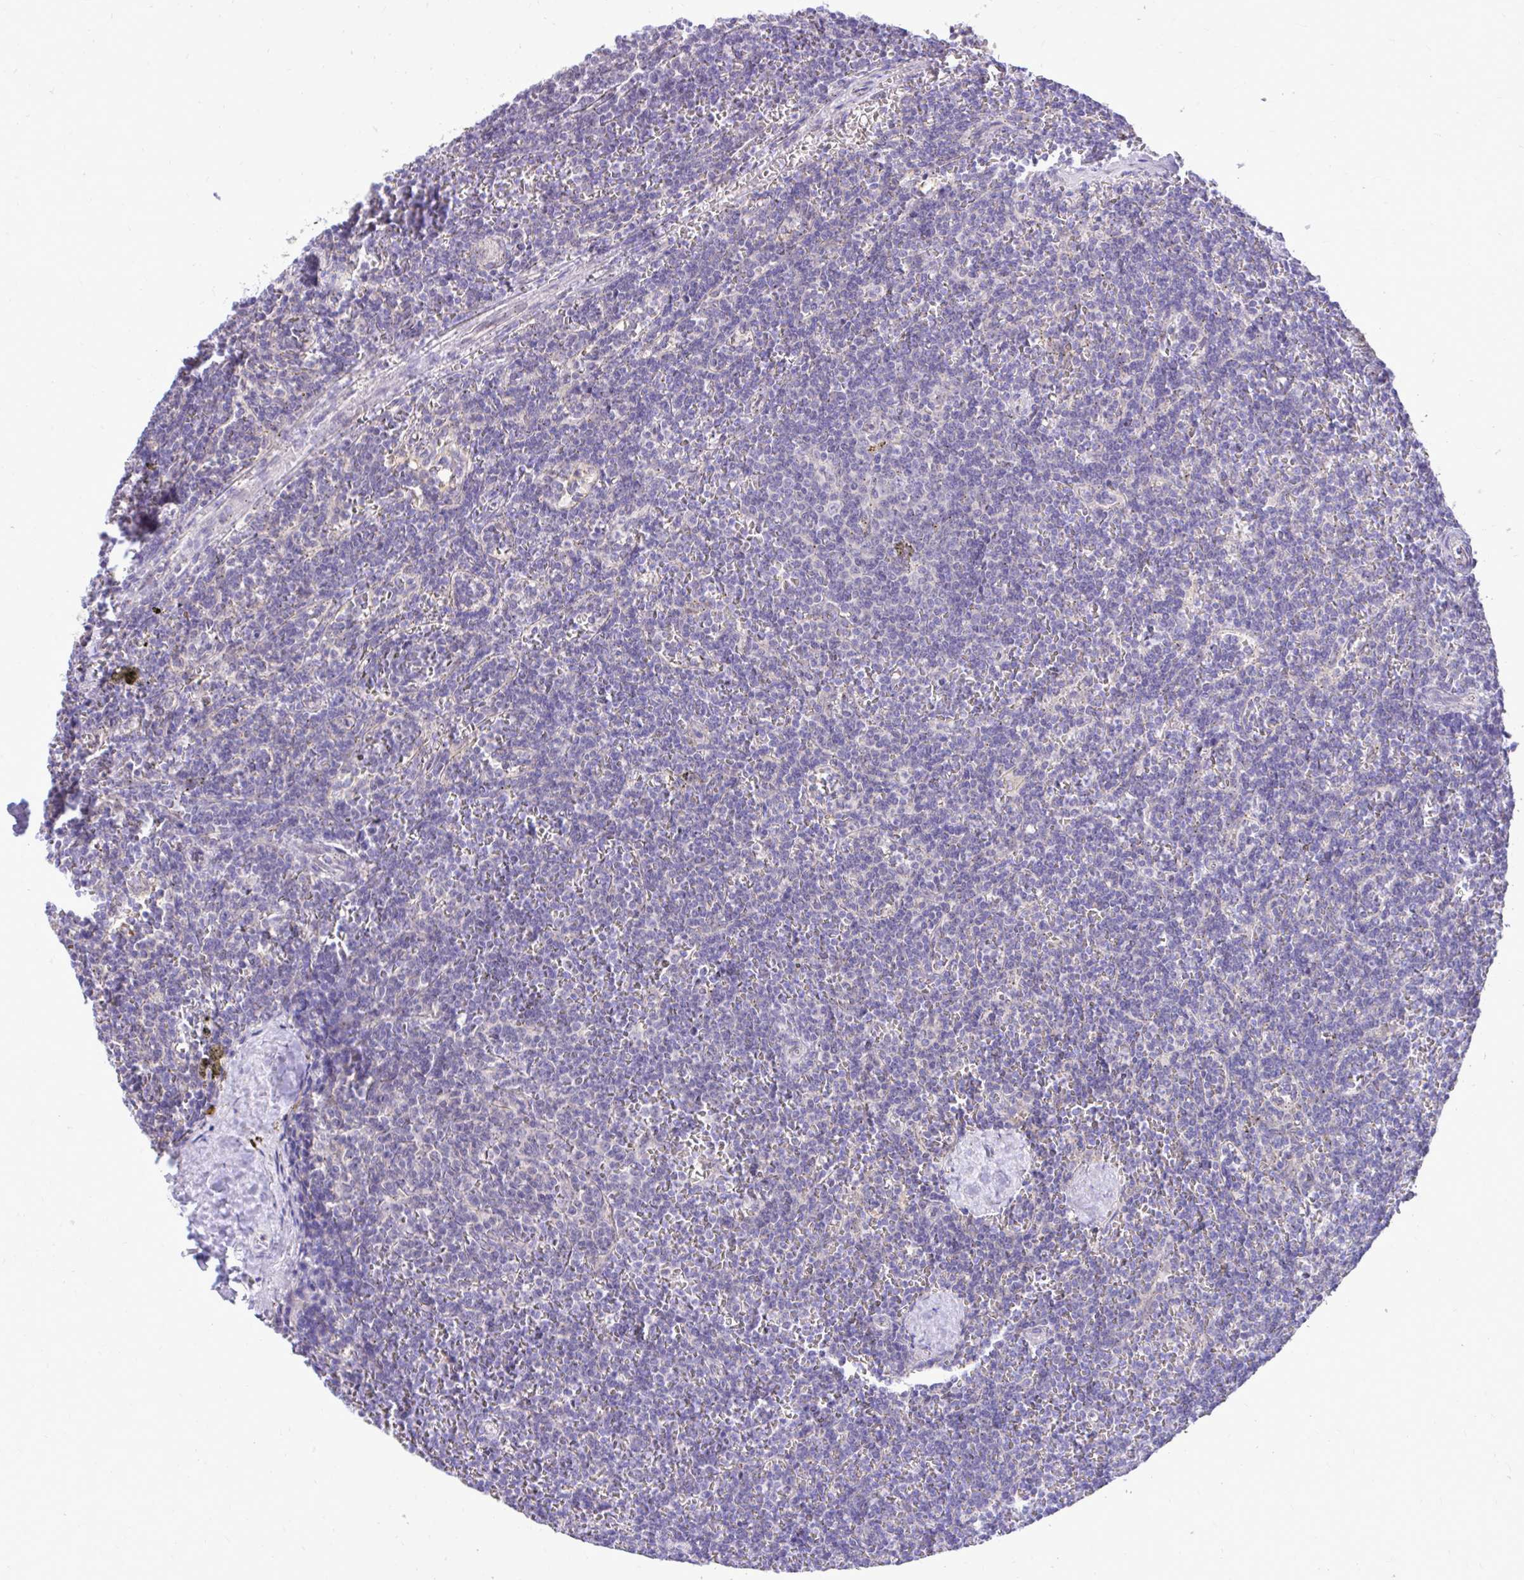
{"staining": {"intensity": "negative", "quantity": "none", "location": "none"}, "tissue": "lymphoma", "cell_type": "Tumor cells", "image_type": "cancer", "snomed": [{"axis": "morphology", "description": "Malignant lymphoma, non-Hodgkin's type, Low grade"}, {"axis": "topography", "description": "Spleen"}], "caption": "Lymphoma stained for a protein using immunohistochemistry exhibits no expression tumor cells.", "gene": "CEACAM18", "patient": {"sex": "male", "age": 78}}